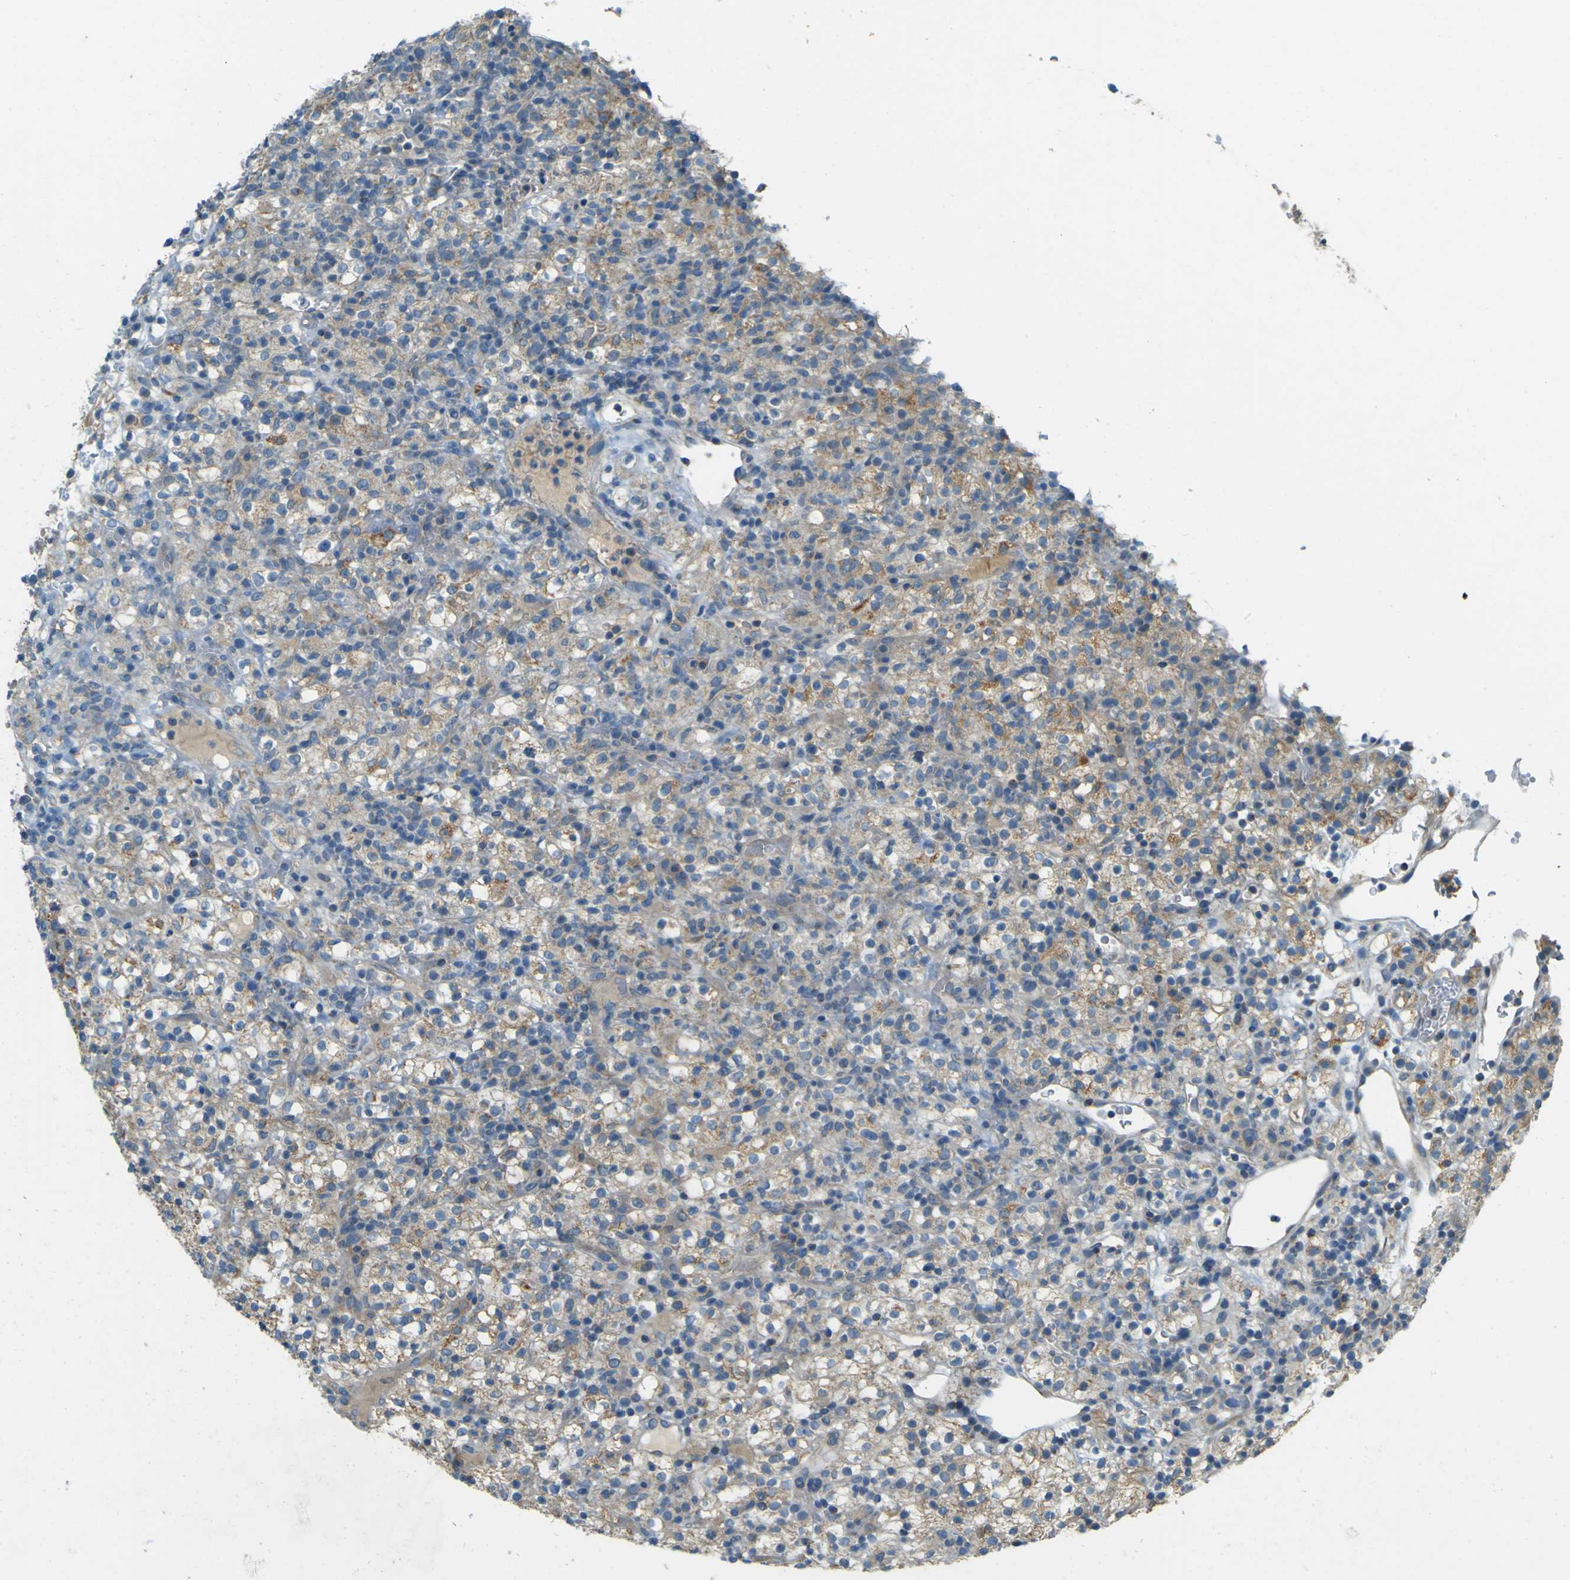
{"staining": {"intensity": "moderate", "quantity": ">75%", "location": "cytoplasmic/membranous"}, "tissue": "renal cancer", "cell_type": "Tumor cells", "image_type": "cancer", "snomed": [{"axis": "morphology", "description": "Normal tissue, NOS"}, {"axis": "morphology", "description": "Adenocarcinoma, NOS"}, {"axis": "topography", "description": "Kidney"}], "caption": "Protein staining exhibits moderate cytoplasmic/membranous positivity in about >75% of tumor cells in adenocarcinoma (renal).", "gene": "FKTN", "patient": {"sex": "female", "age": 72}}